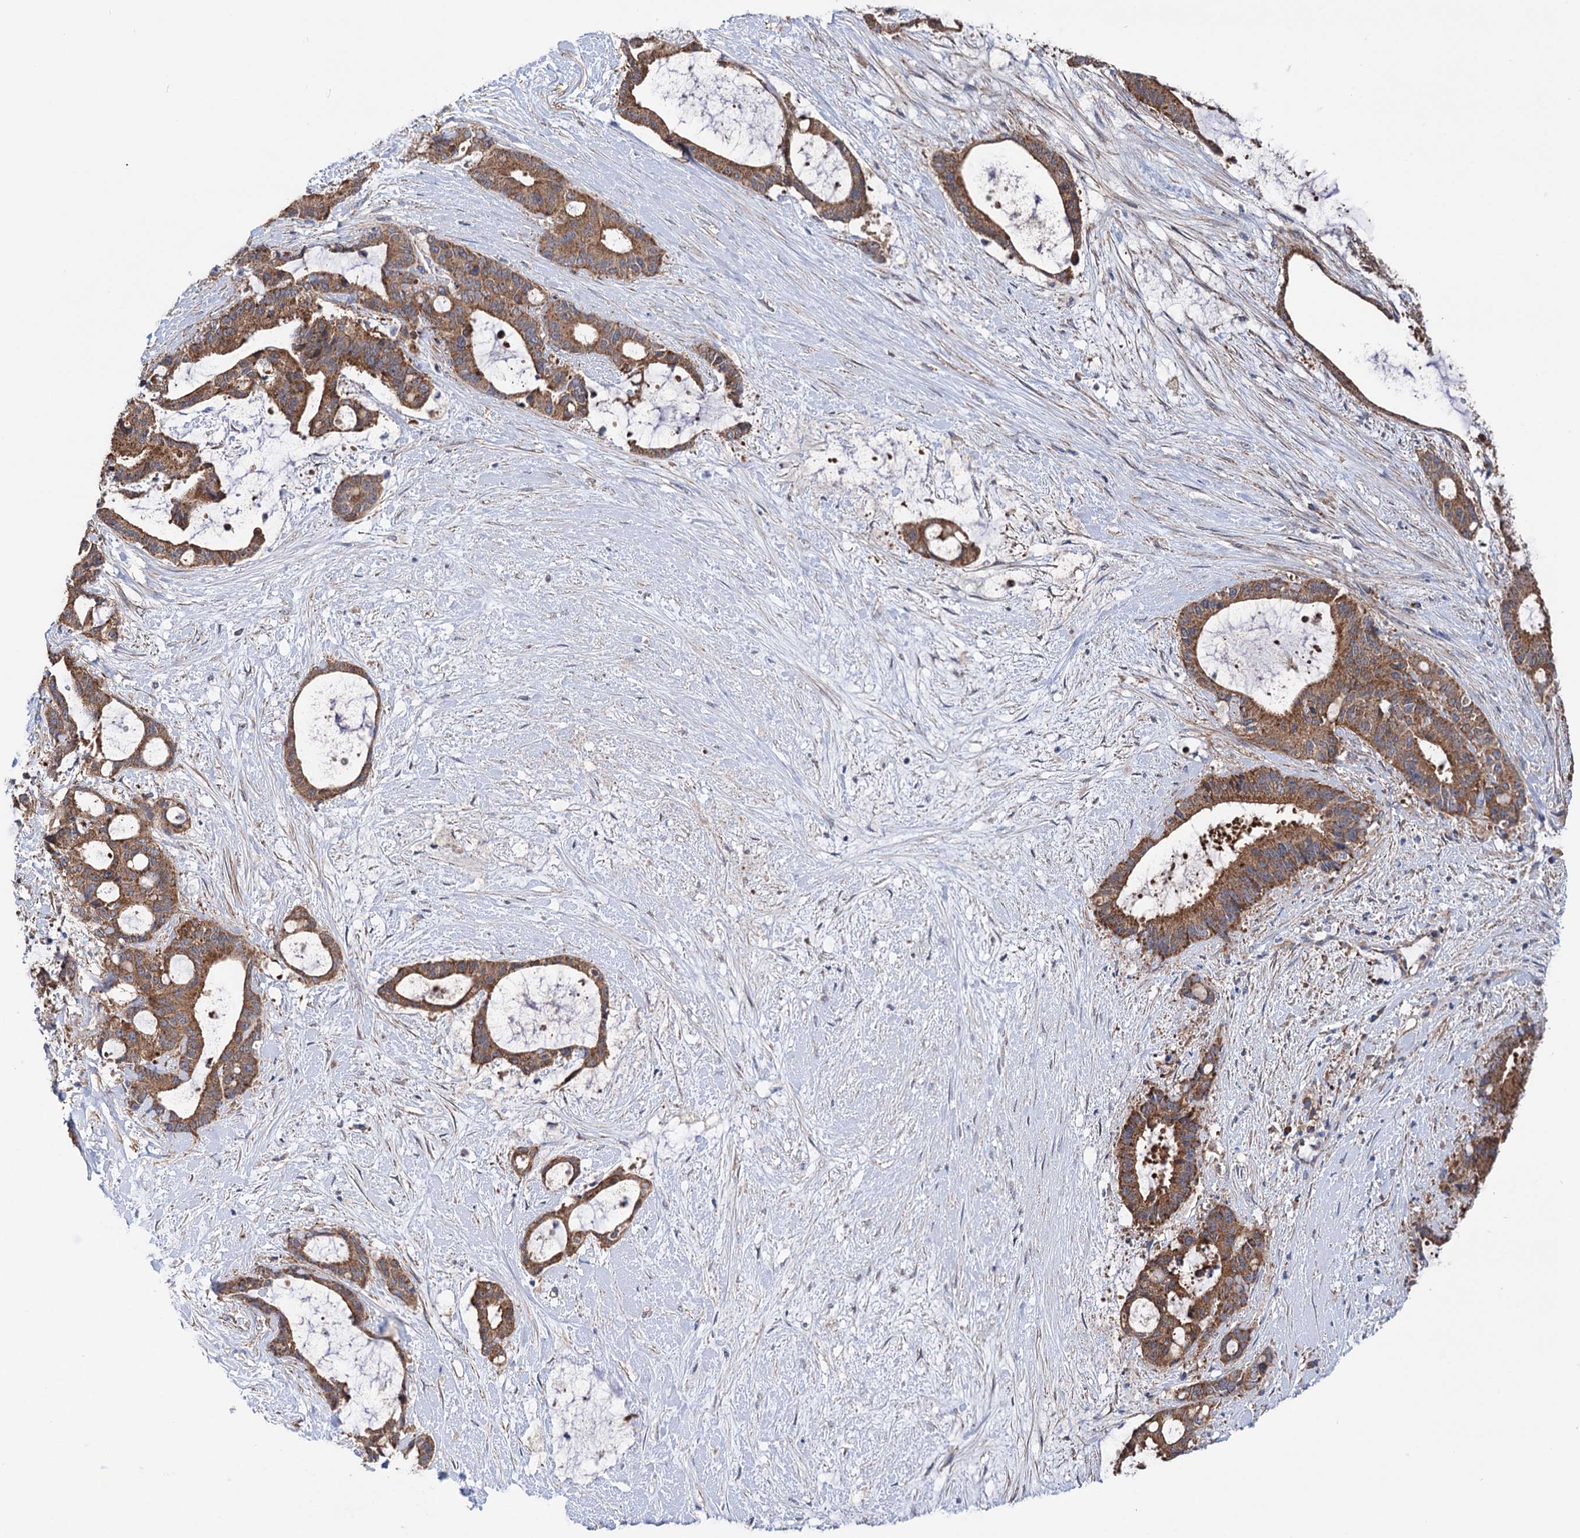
{"staining": {"intensity": "moderate", "quantity": ">75%", "location": "cytoplasmic/membranous"}, "tissue": "liver cancer", "cell_type": "Tumor cells", "image_type": "cancer", "snomed": [{"axis": "morphology", "description": "Normal tissue, NOS"}, {"axis": "morphology", "description": "Cholangiocarcinoma"}, {"axis": "topography", "description": "Liver"}, {"axis": "topography", "description": "Peripheral nerve tissue"}], "caption": "Tumor cells reveal medium levels of moderate cytoplasmic/membranous staining in approximately >75% of cells in cholangiocarcinoma (liver).", "gene": "SUCLA2", "patient": {"sex": "female", "age": 73}}